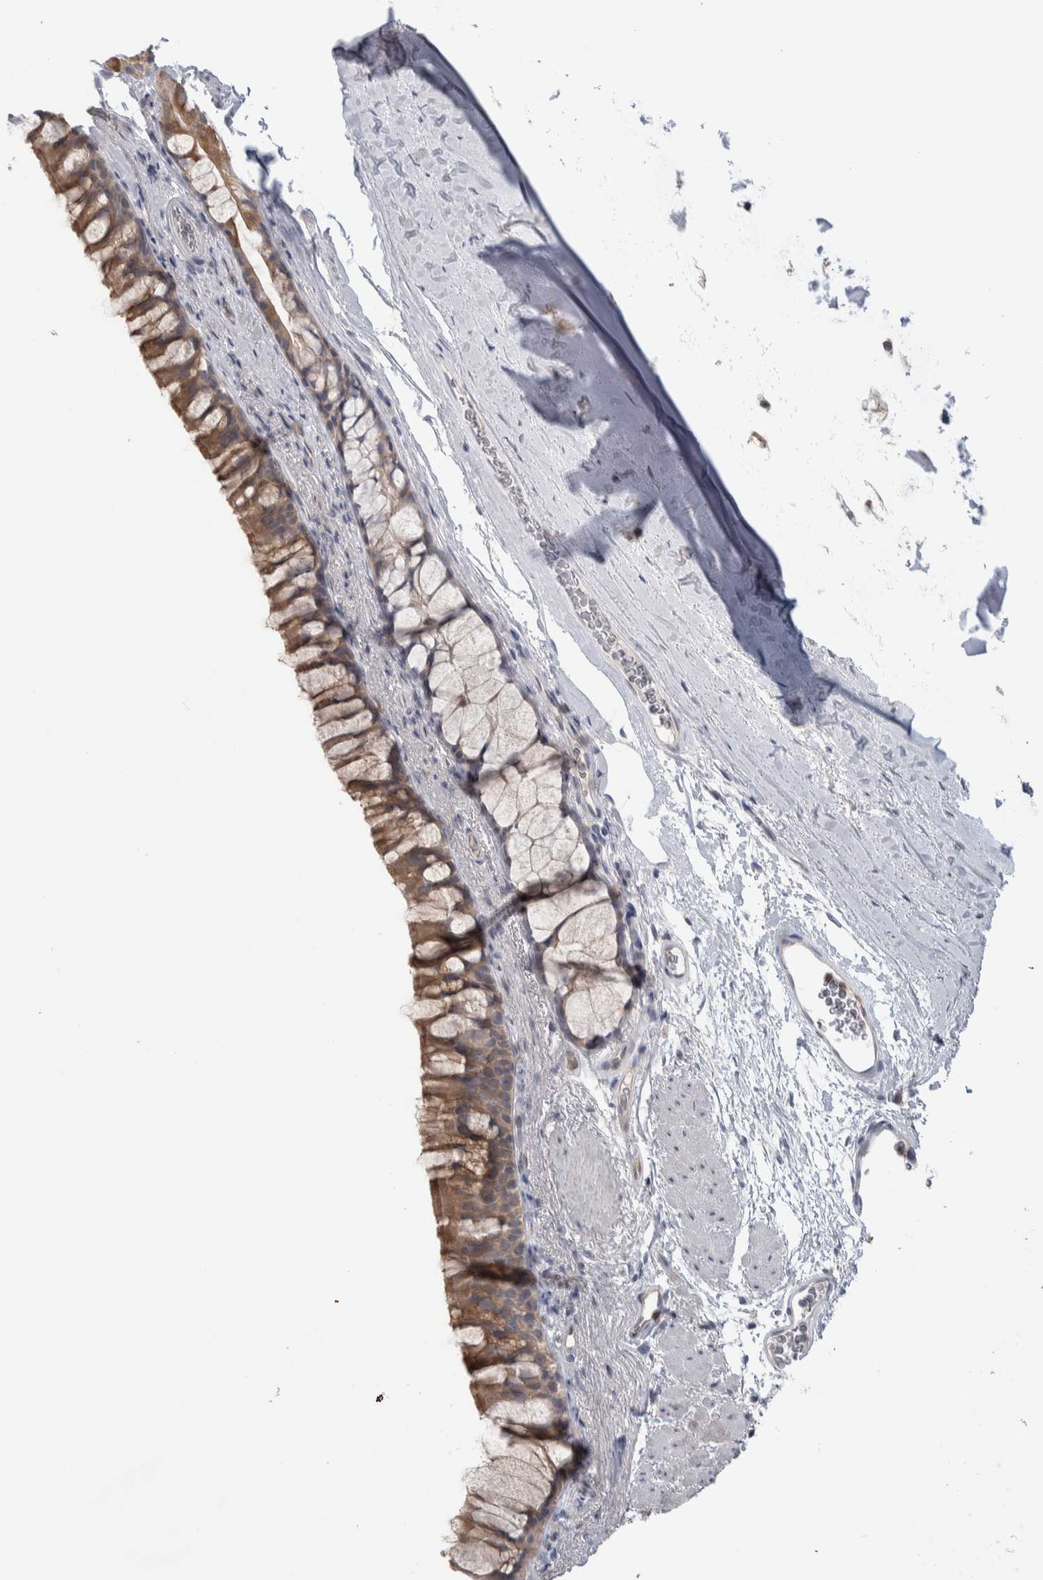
{"staining": {"intensity": "moderate", "quantity": ">75%", "location": "cytoplasmic/membranous"}, "tissue": "bronchus", "cell_type": "Respiratory epithelial cells", "image_type": "normal", "snomed": [{"axis": "morphology", "description": "Normal tissue, NOS"}, {"axis": "topography", "description": "Cartilage tissue"}, {"axis": "topography", "description": "Bronchus"}], "caption": "Respiratory epithelial cells reveal medium levels of moderate cytoplasmic/membranous positivity in about >75% of cells in unremarkable bronchus.", "gene": "HTATIP2", "patient": {"sex": "female", "age": 53}}